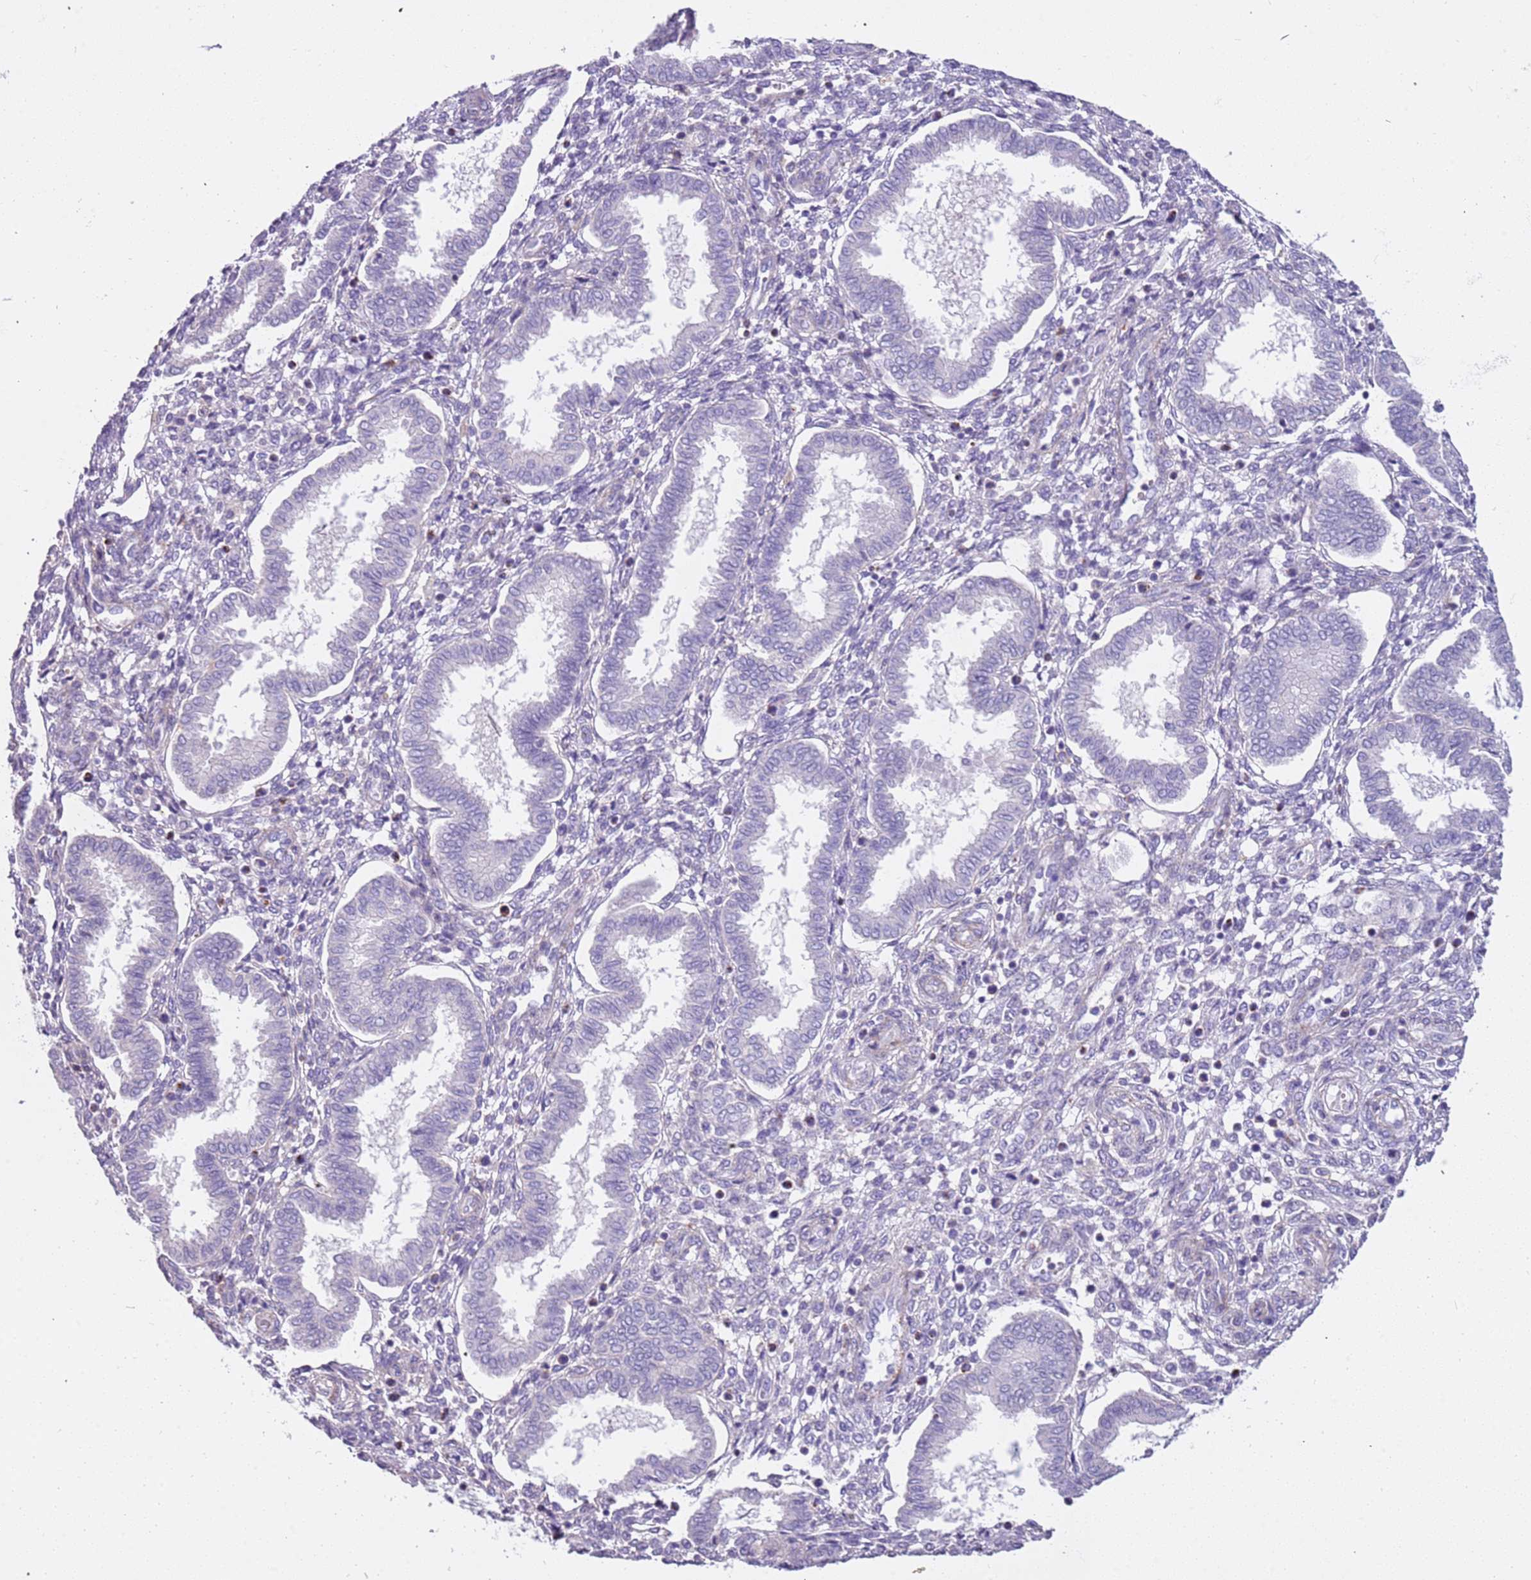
{"staining": {"intensity": "negative", "quantity": "none", "location": "none"}, "tissue": "endometrium", "cell_type": "Cells in endometrial stroma", "image_type": "normal", "snomed": [{"axis": "morphology", "description": "Normal tissue, NOS"}, {"axis": "topography", "description": "Endometrium"}], "caption": "This micrograph is of normal endometrium stained with IHC to label a protein in brown with the nuclei are counter-stained blue. There is no positivity in cells in endometrial stroma. (DAB immunohistochemistry (IHC), high magnification).", "gene": "PCGF2", "patient": {"sex": "female", "age": 24}}